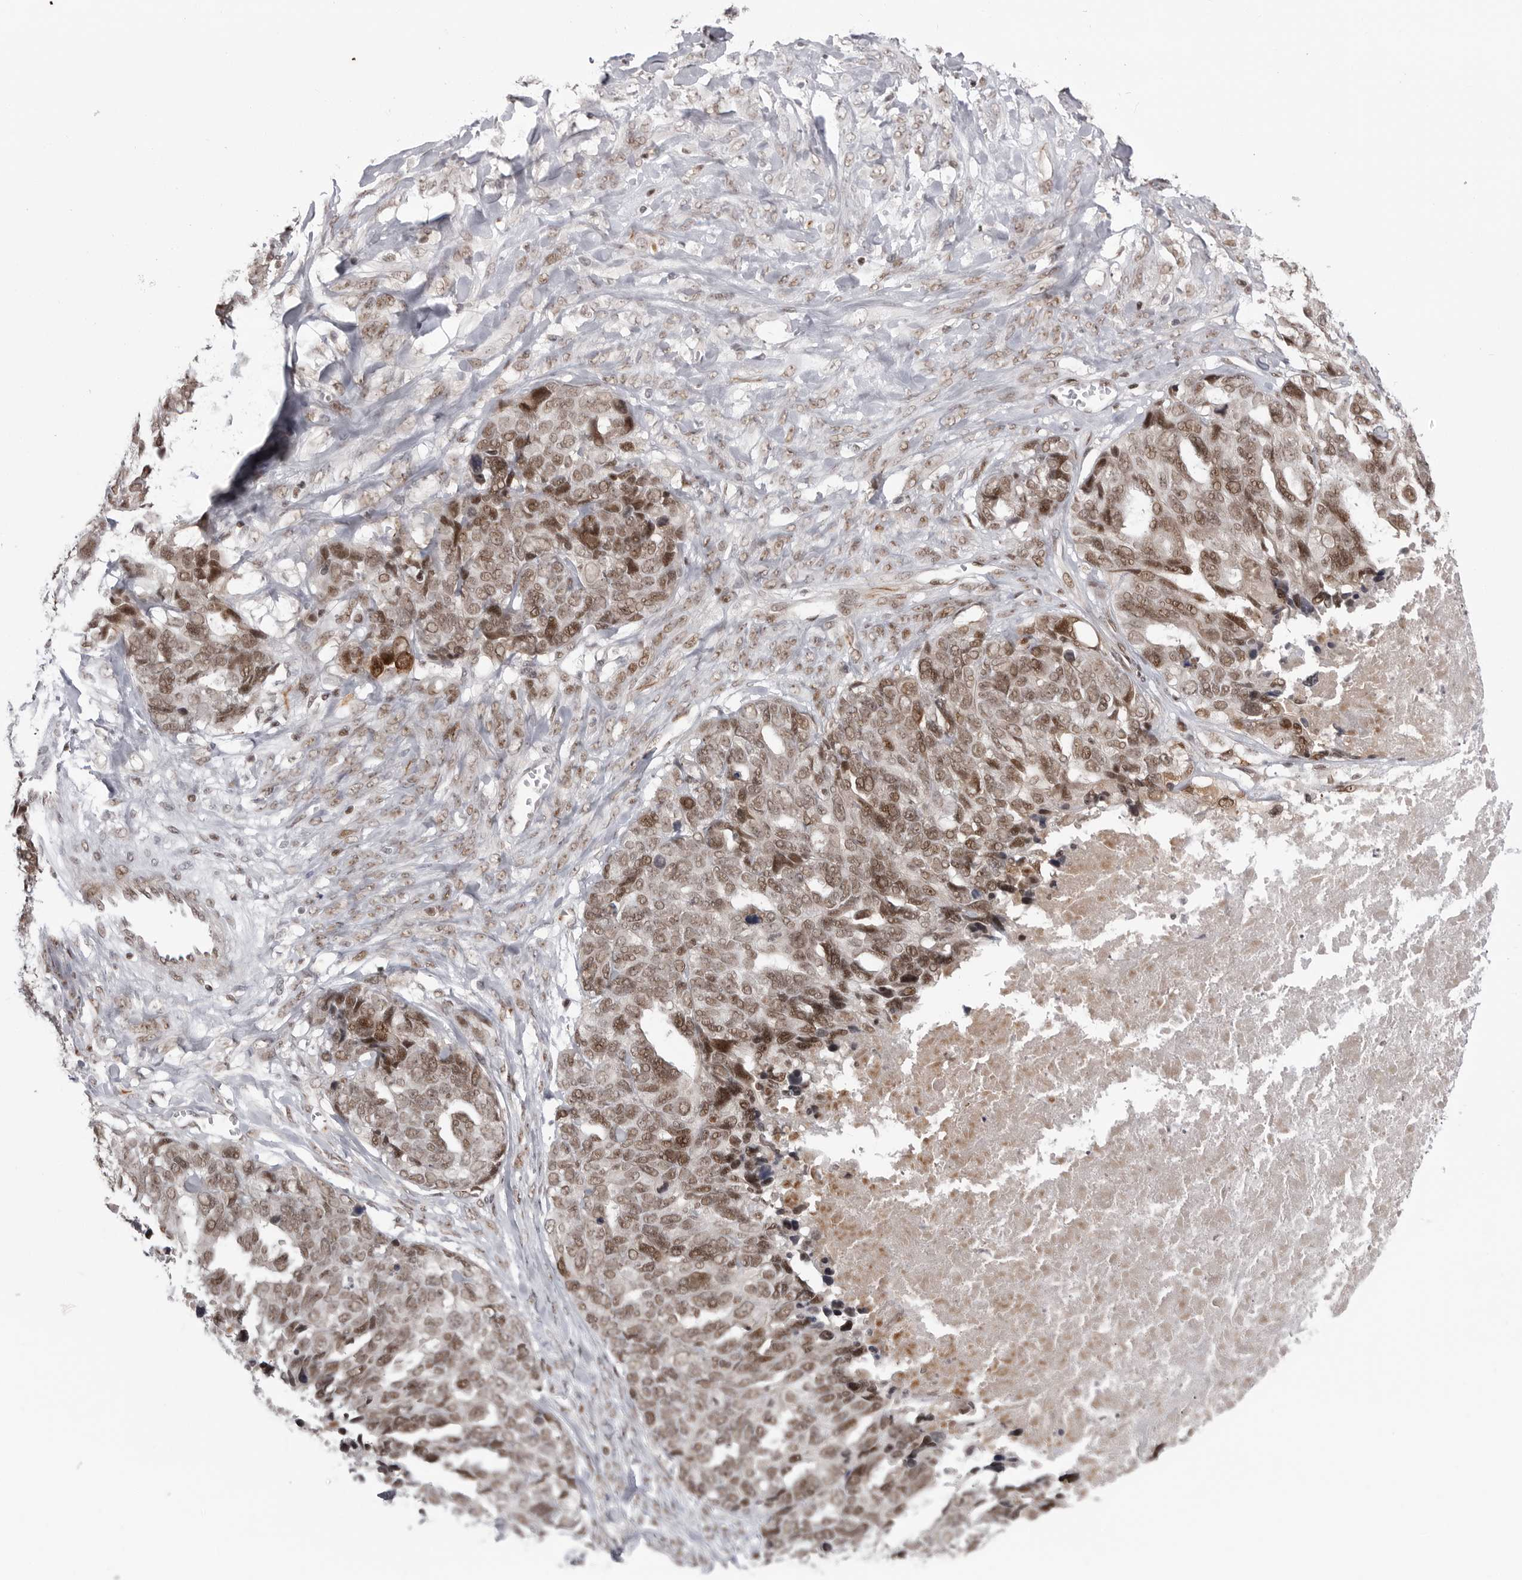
{"staining": {"intensity": "moderate", "quantity": ">75%", "location": "nuclear"}, "tissue": "ovarian cancer", "cell_type": "Tumor cells", "image_type": "cancer", "snomed": [{"axis": "morphology", "description": "Cystadenocarcinoma, serous, NOS"}, {"axis": "topography", "description": "Ovary"}], "caption": "Moderate nuclear positivity for a protein is identified in about >75% of tumor cells of ovarian cancer using immunohistochemistry.", "gene": "TRIM66", "patient": {"sex": "female", "age": 79}}